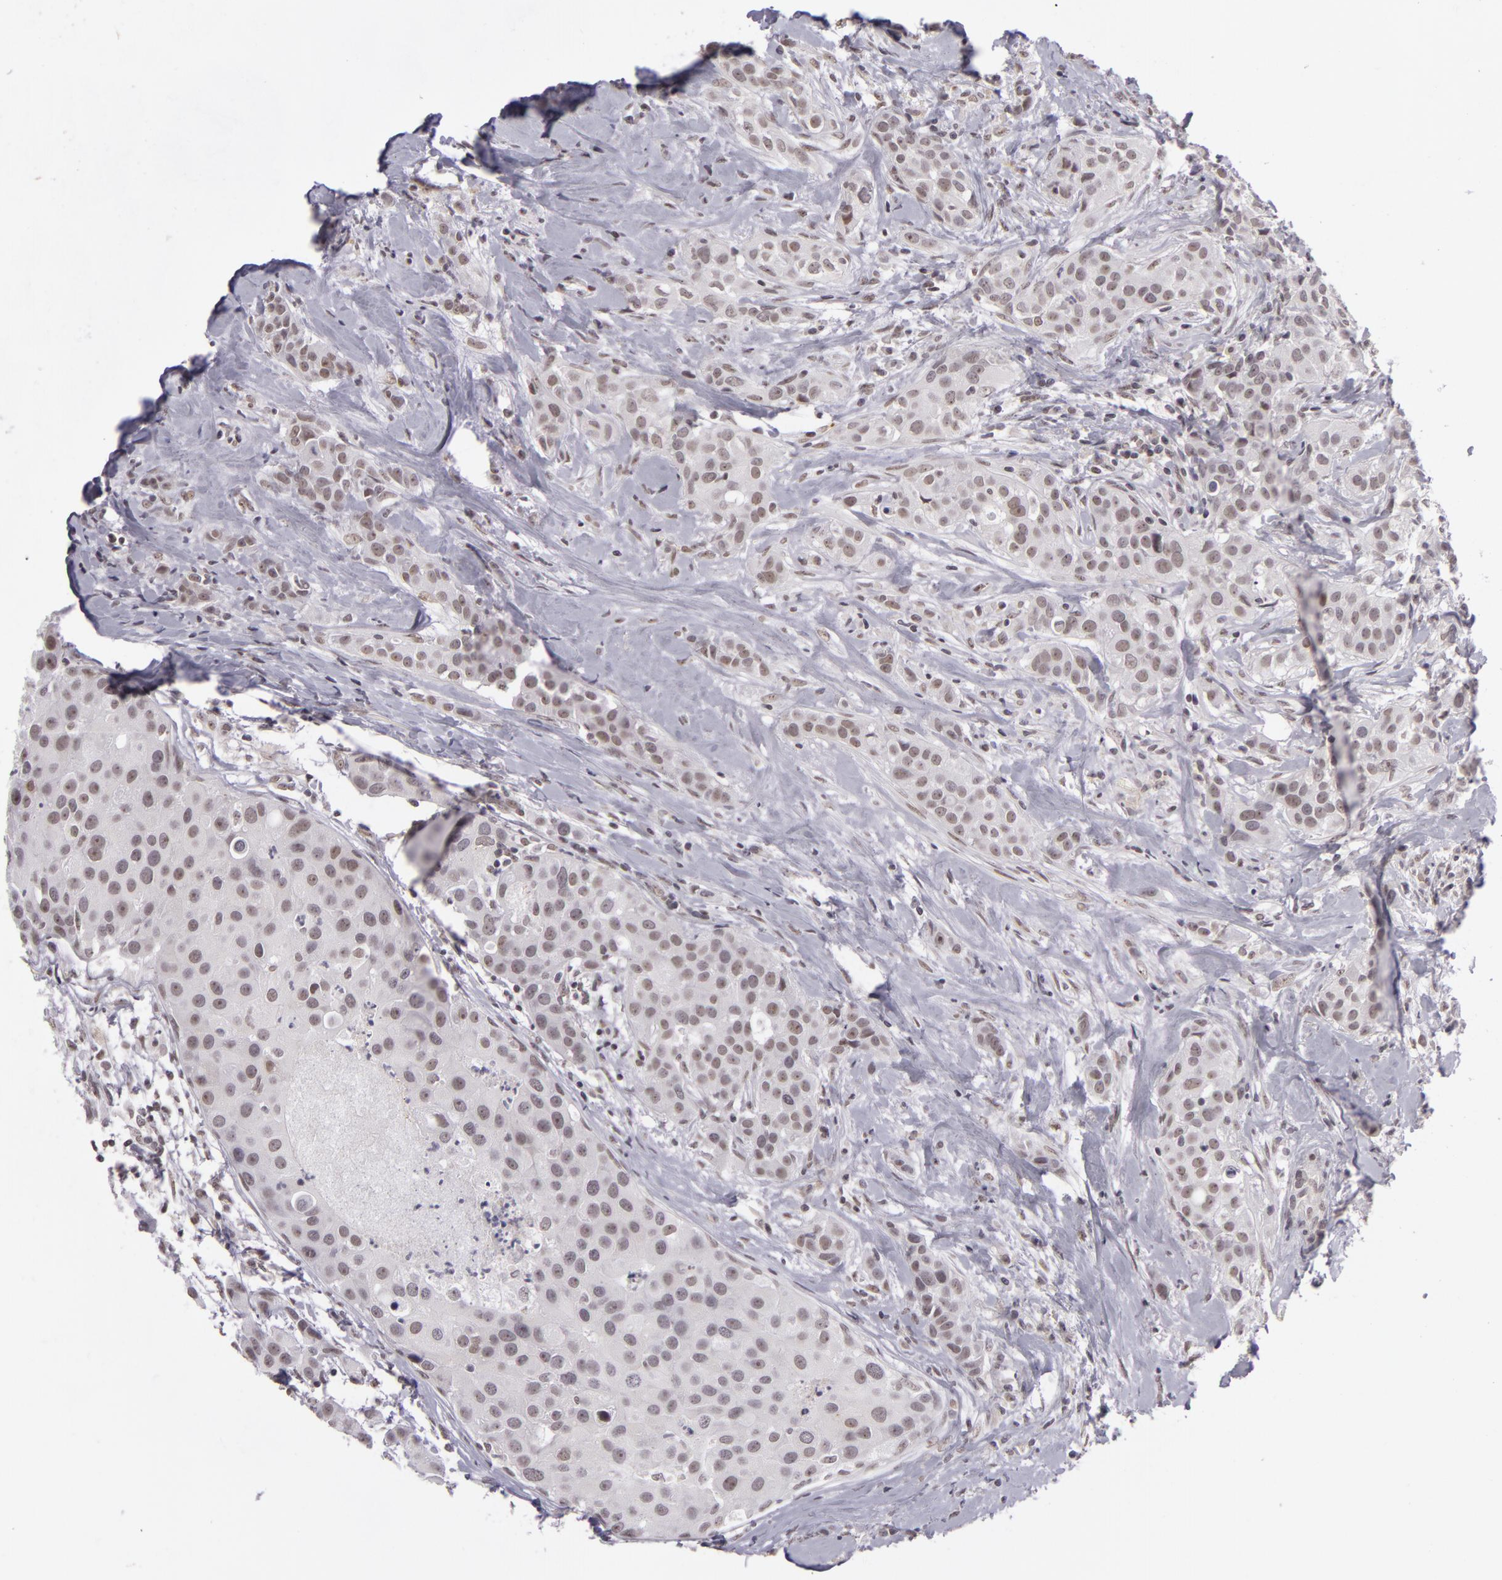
{"staining": {"intensity": "weak", "quantity": "<25%", "location": "nuclear"}, "tissue": "breast cancer", "cell_type": "Tumor cells", "image_type": "cancer", "snomed": [{"axis": "morphology", "description": "Duct carcinoma"}, {"axis": "topography", "description": "Breast"}], "caption": "Breast cancer was stained to show a protein in brown. There is no significant positivity in tumor cells.", "gene": "RRP7A", "patient": {"sex": "female", "age": 45}}